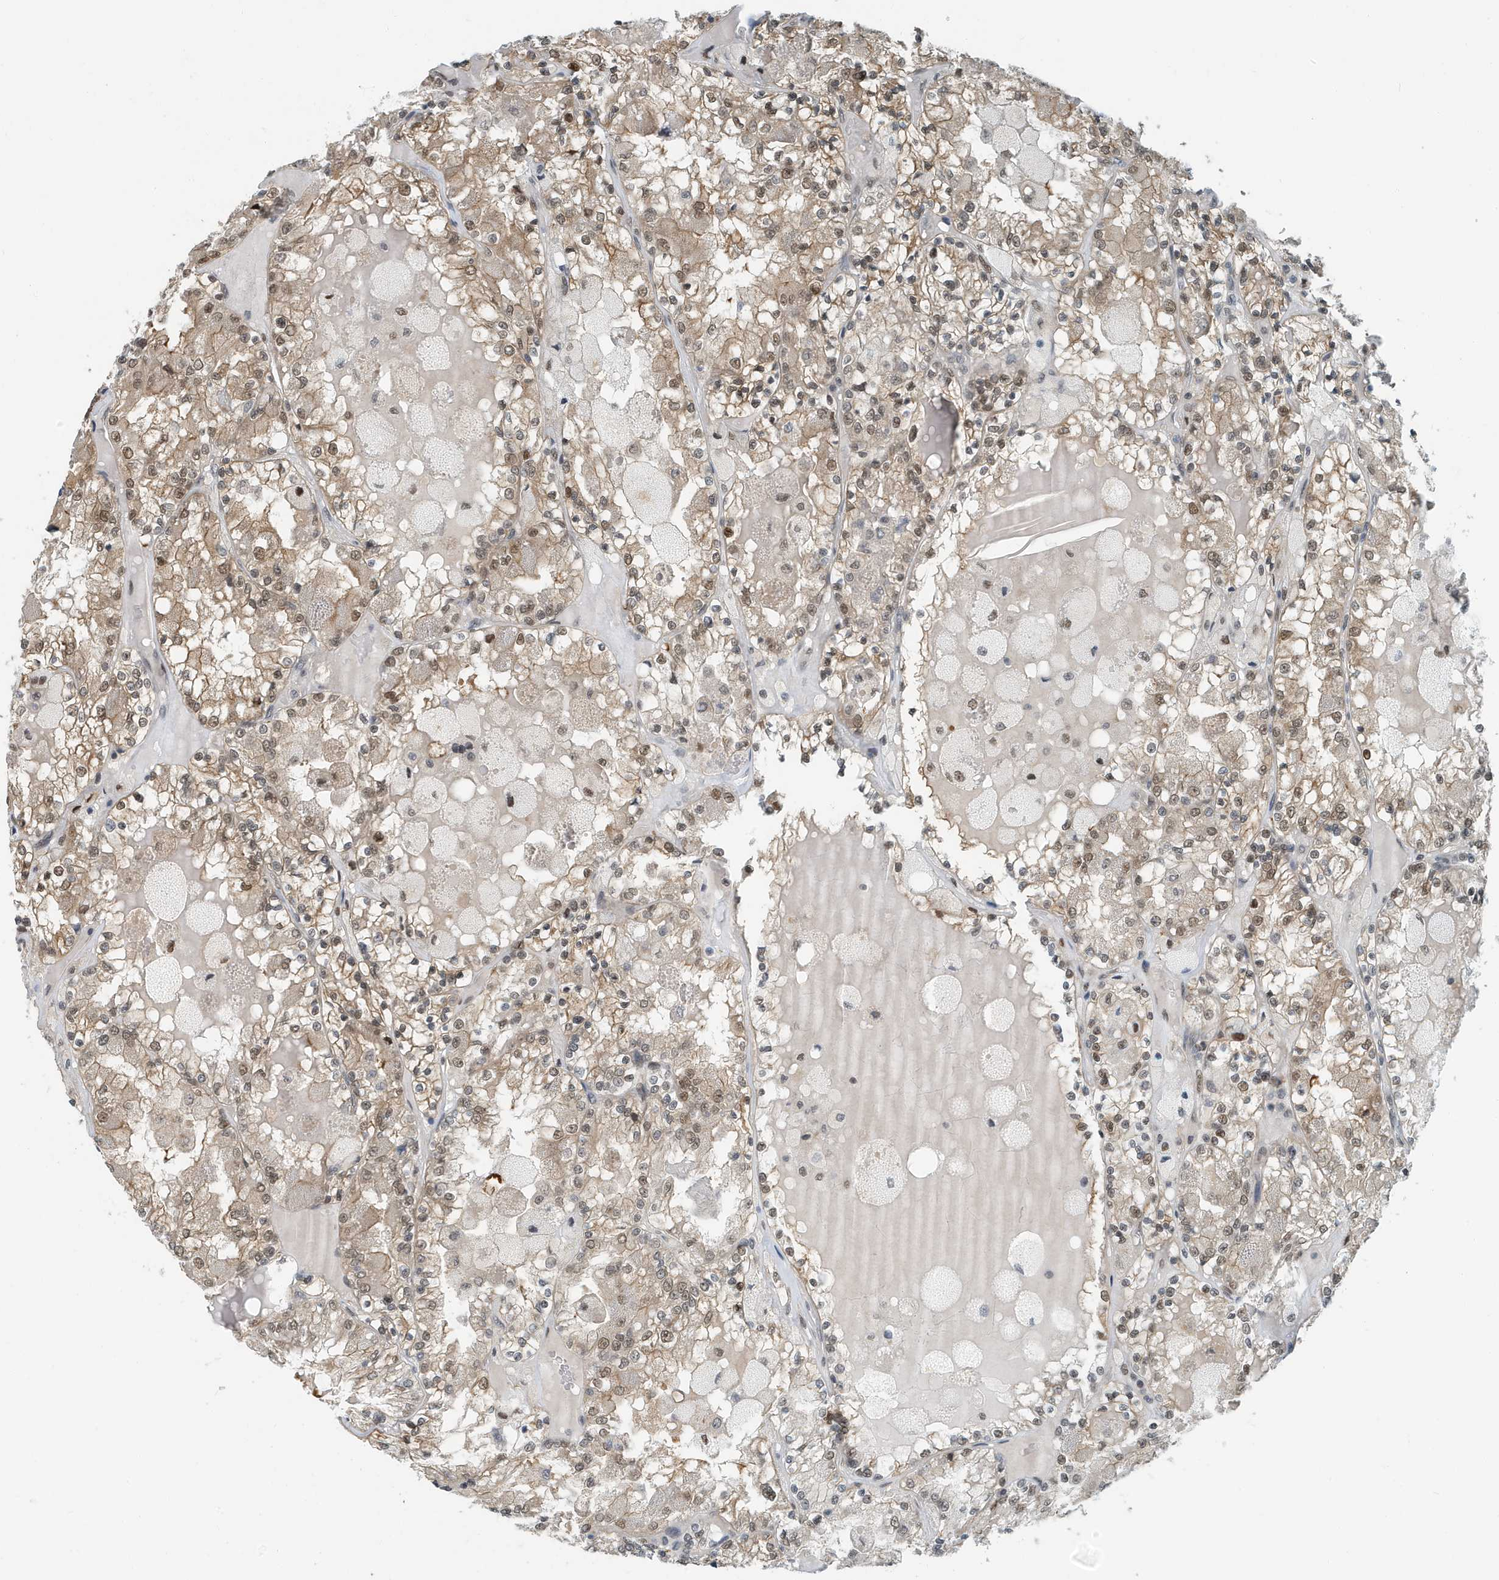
{"staining": {"intensity": "moderate", "quantity": "25%-75%", "location": "cytoplasmic/membranous,nuclear"}, "tissue": "renal cancer", "cell_type": "Tumor cells", "image_type": "cancer", "snomed": [{"axis": "morphology", "description": "Adenocarcinoma, NOS"}, {"axis": "topography", "description": "Kidney"}], "caption": "This image reveals adenocarcinoma (renal) stained with IHC to label a protein in brown. The cytoplasmic/membranous and nuclear of tumor cells show moderate positivity for the protein. Nuclei are counter-stained blue.", "gene": "KIF15", "patient": {"sex": "female", "age": 56}}